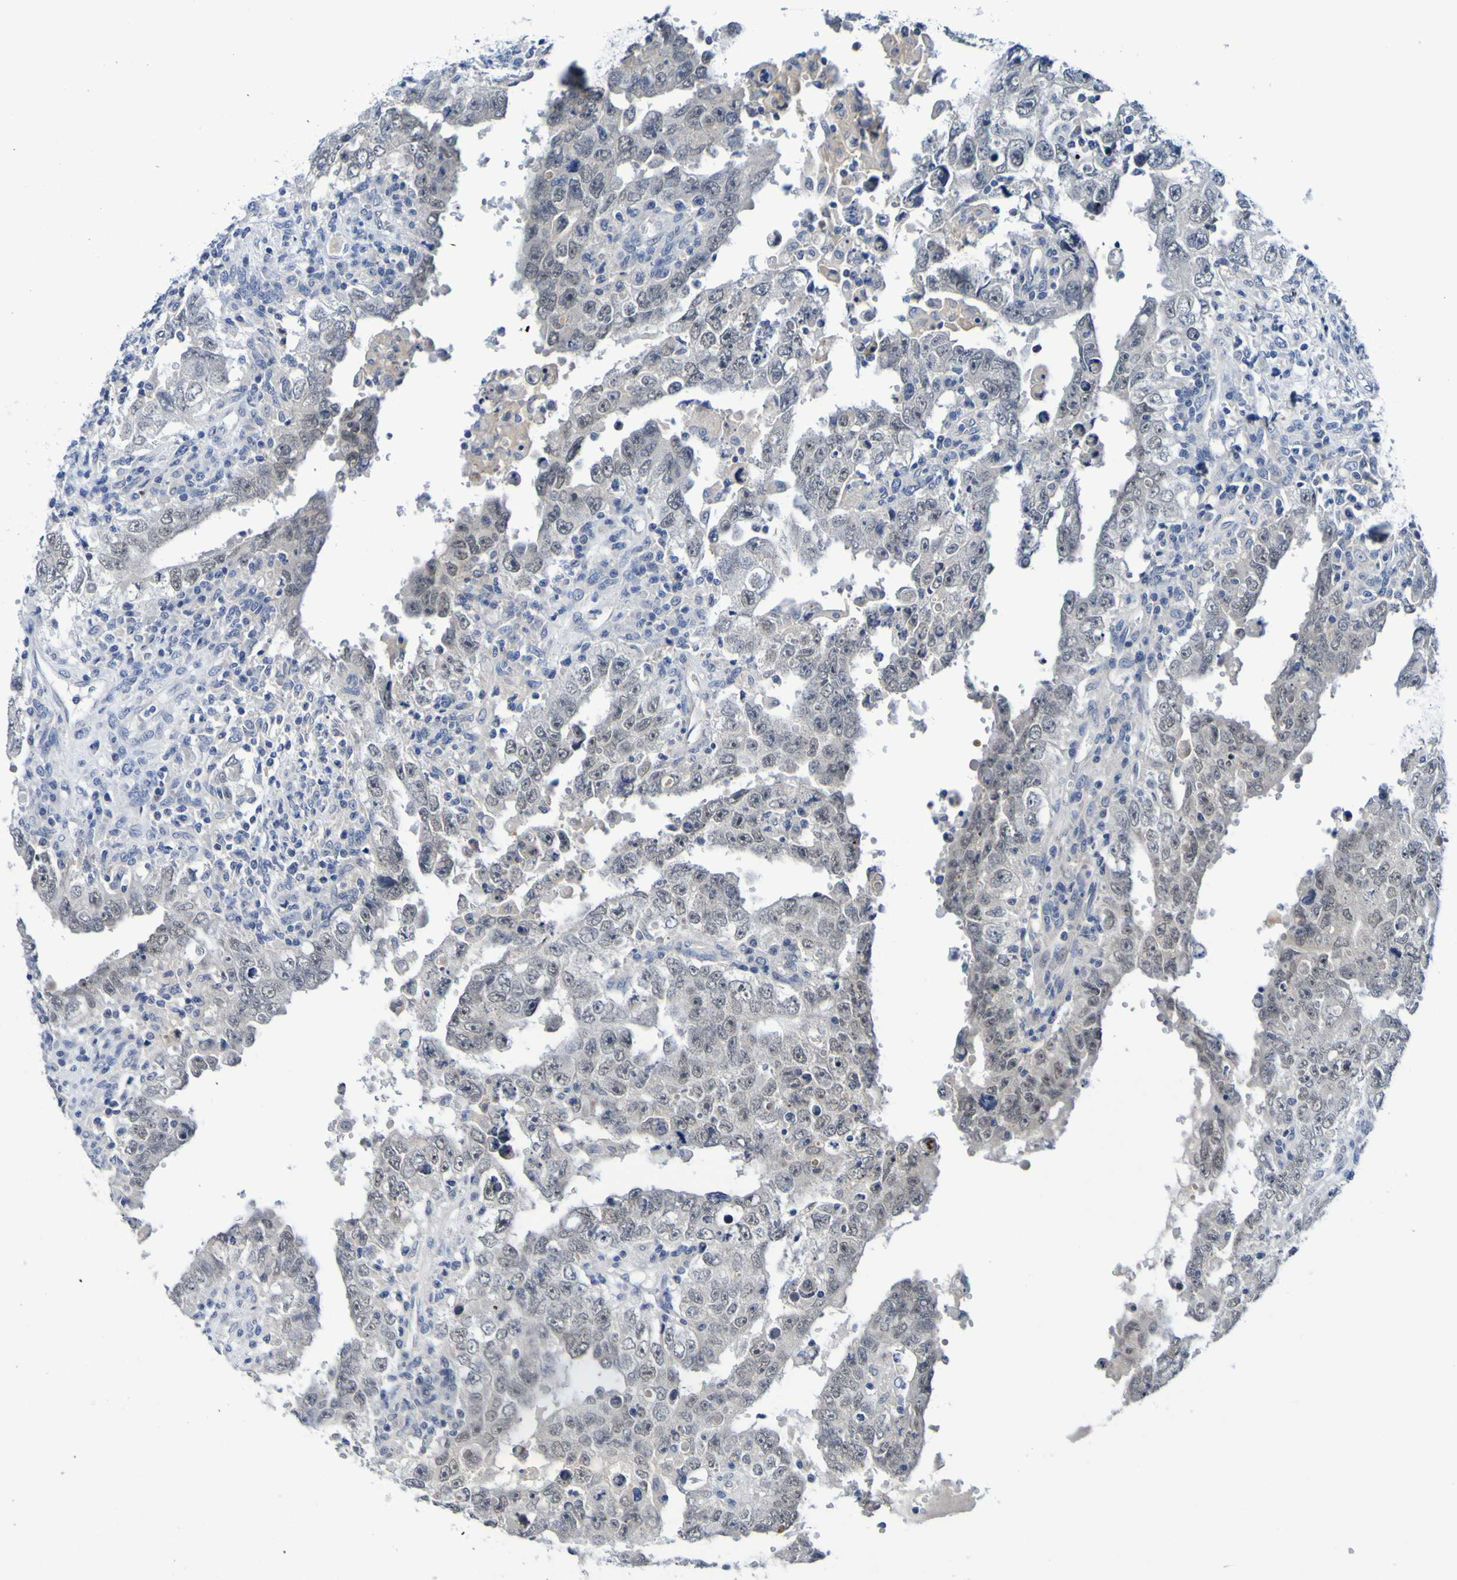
{"staining": {"intensity": "negative", "quantity": "none", "location": "none"}, "tissue": "testis cancer", "cell_type": "Tumor cells", "image_type": "cancer", "snomed": [{"axis": "morphology", "description": "Carcinoma, Embryonal, NOS"}, {"axis": "topography", "description": "Testis"}], "caption": "This photomicrograph is of testis cancer (embryonal carcinoma) stained with immunohistochemistry (IHC) to label a protein in brown with the nuclei are counter-stained blue. There is no expression in tumor cells.", "gene": "VMA21", "patient": {"sex": "male", "age": 26}}